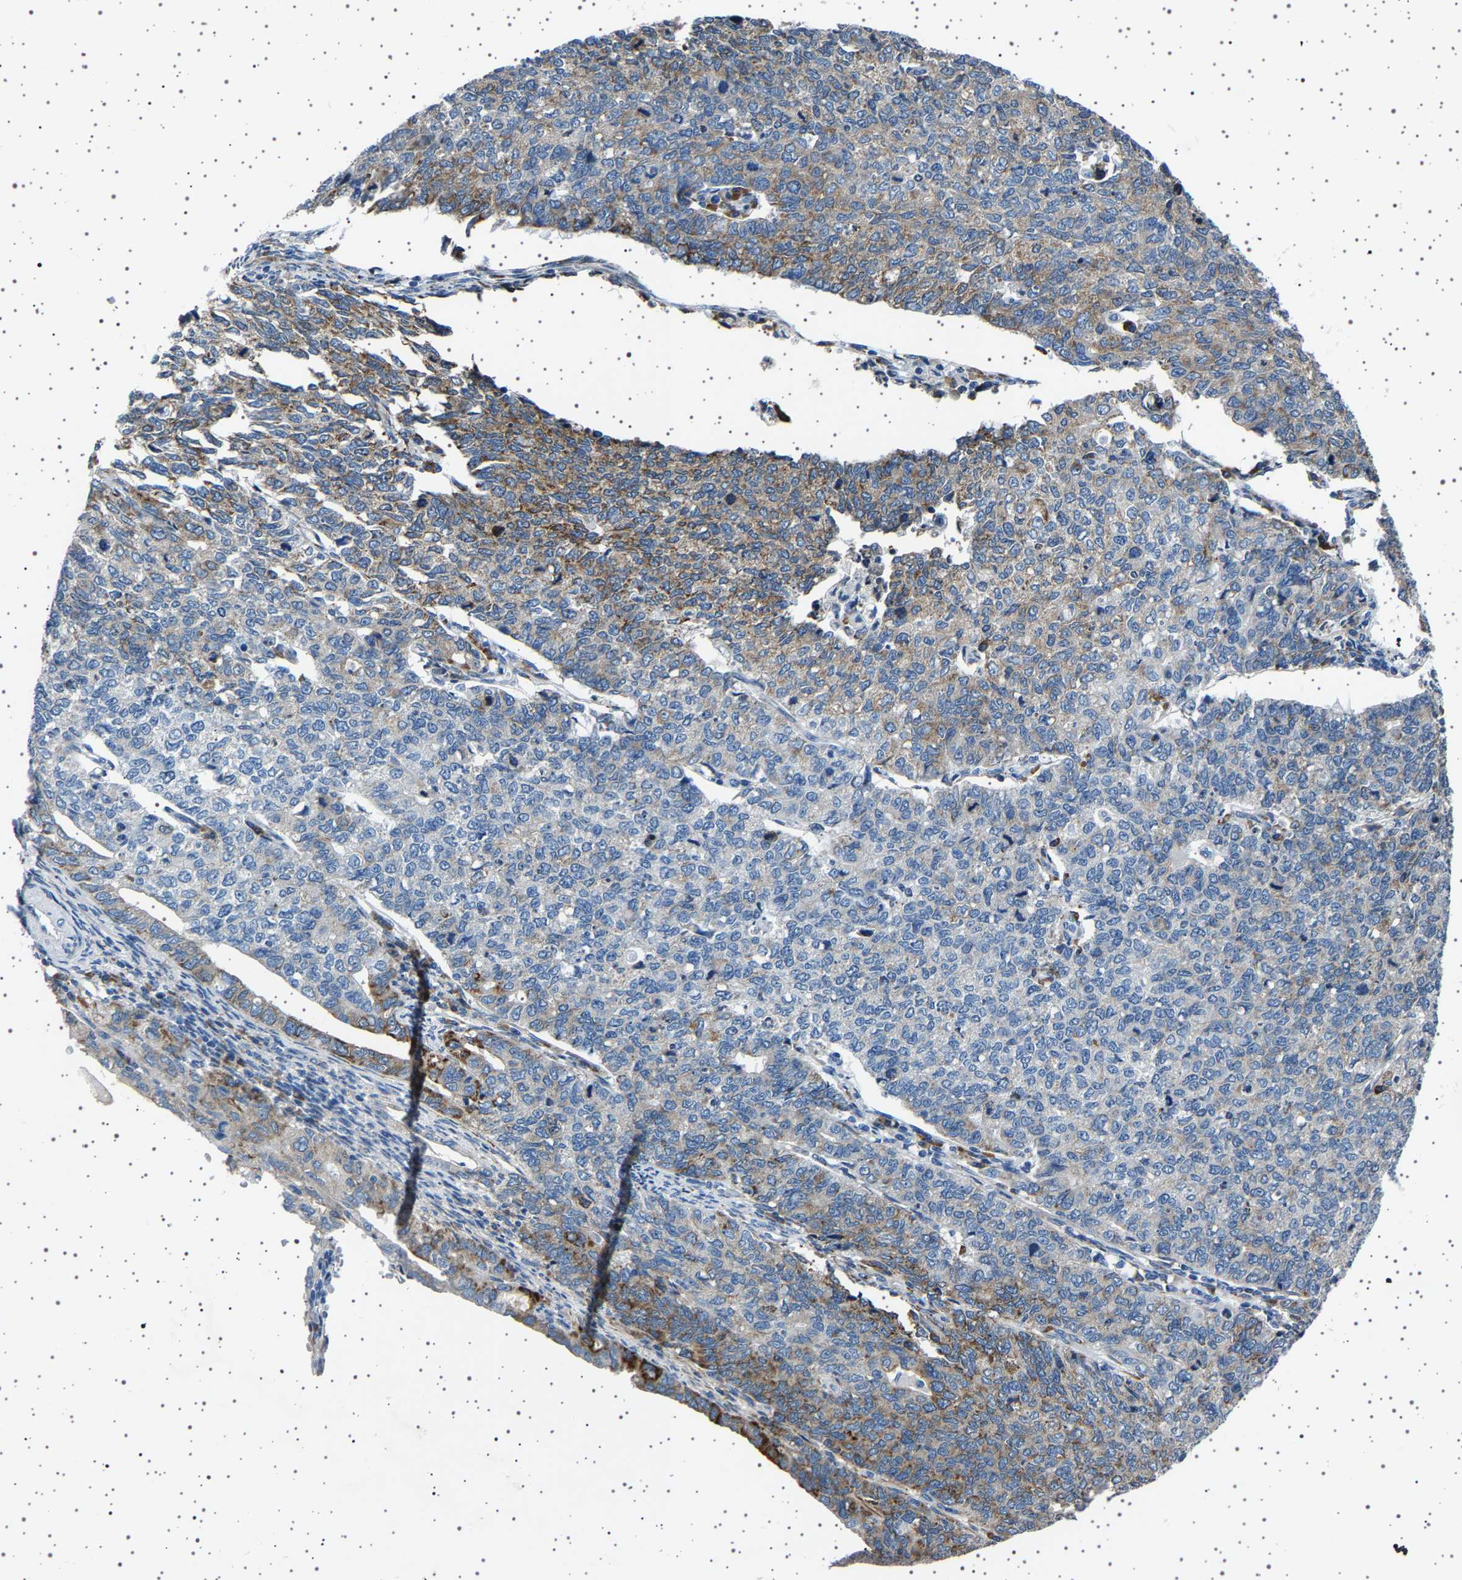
{"staining": {"intensity": "strong", "quantity": "25%-75%", "location": "cytoplasmic/membranous"}, "tissue": "cervical cancer", "cell_type": "Tumor cells", "image_type": "cancer", "snomed": [{"axis": "morphology", "description": "Squamous cell carcinoma, NOS"}, {"axis": "topography", "description": "Cervix"}], "caption": "Immunohistochemistry image of neoplastic tissue: cervical cancer (squamous cell carcinoma) stained using immunohistochemistry (IHC) demonstrates high levels of strong protein expression localized specifically in the cytoplasmic/membranous of tumor cells, appearing as a cytoplasmic/membranous brown color.", "gene": "FTCD", "patient": {"sex": "female", "age": 63}}